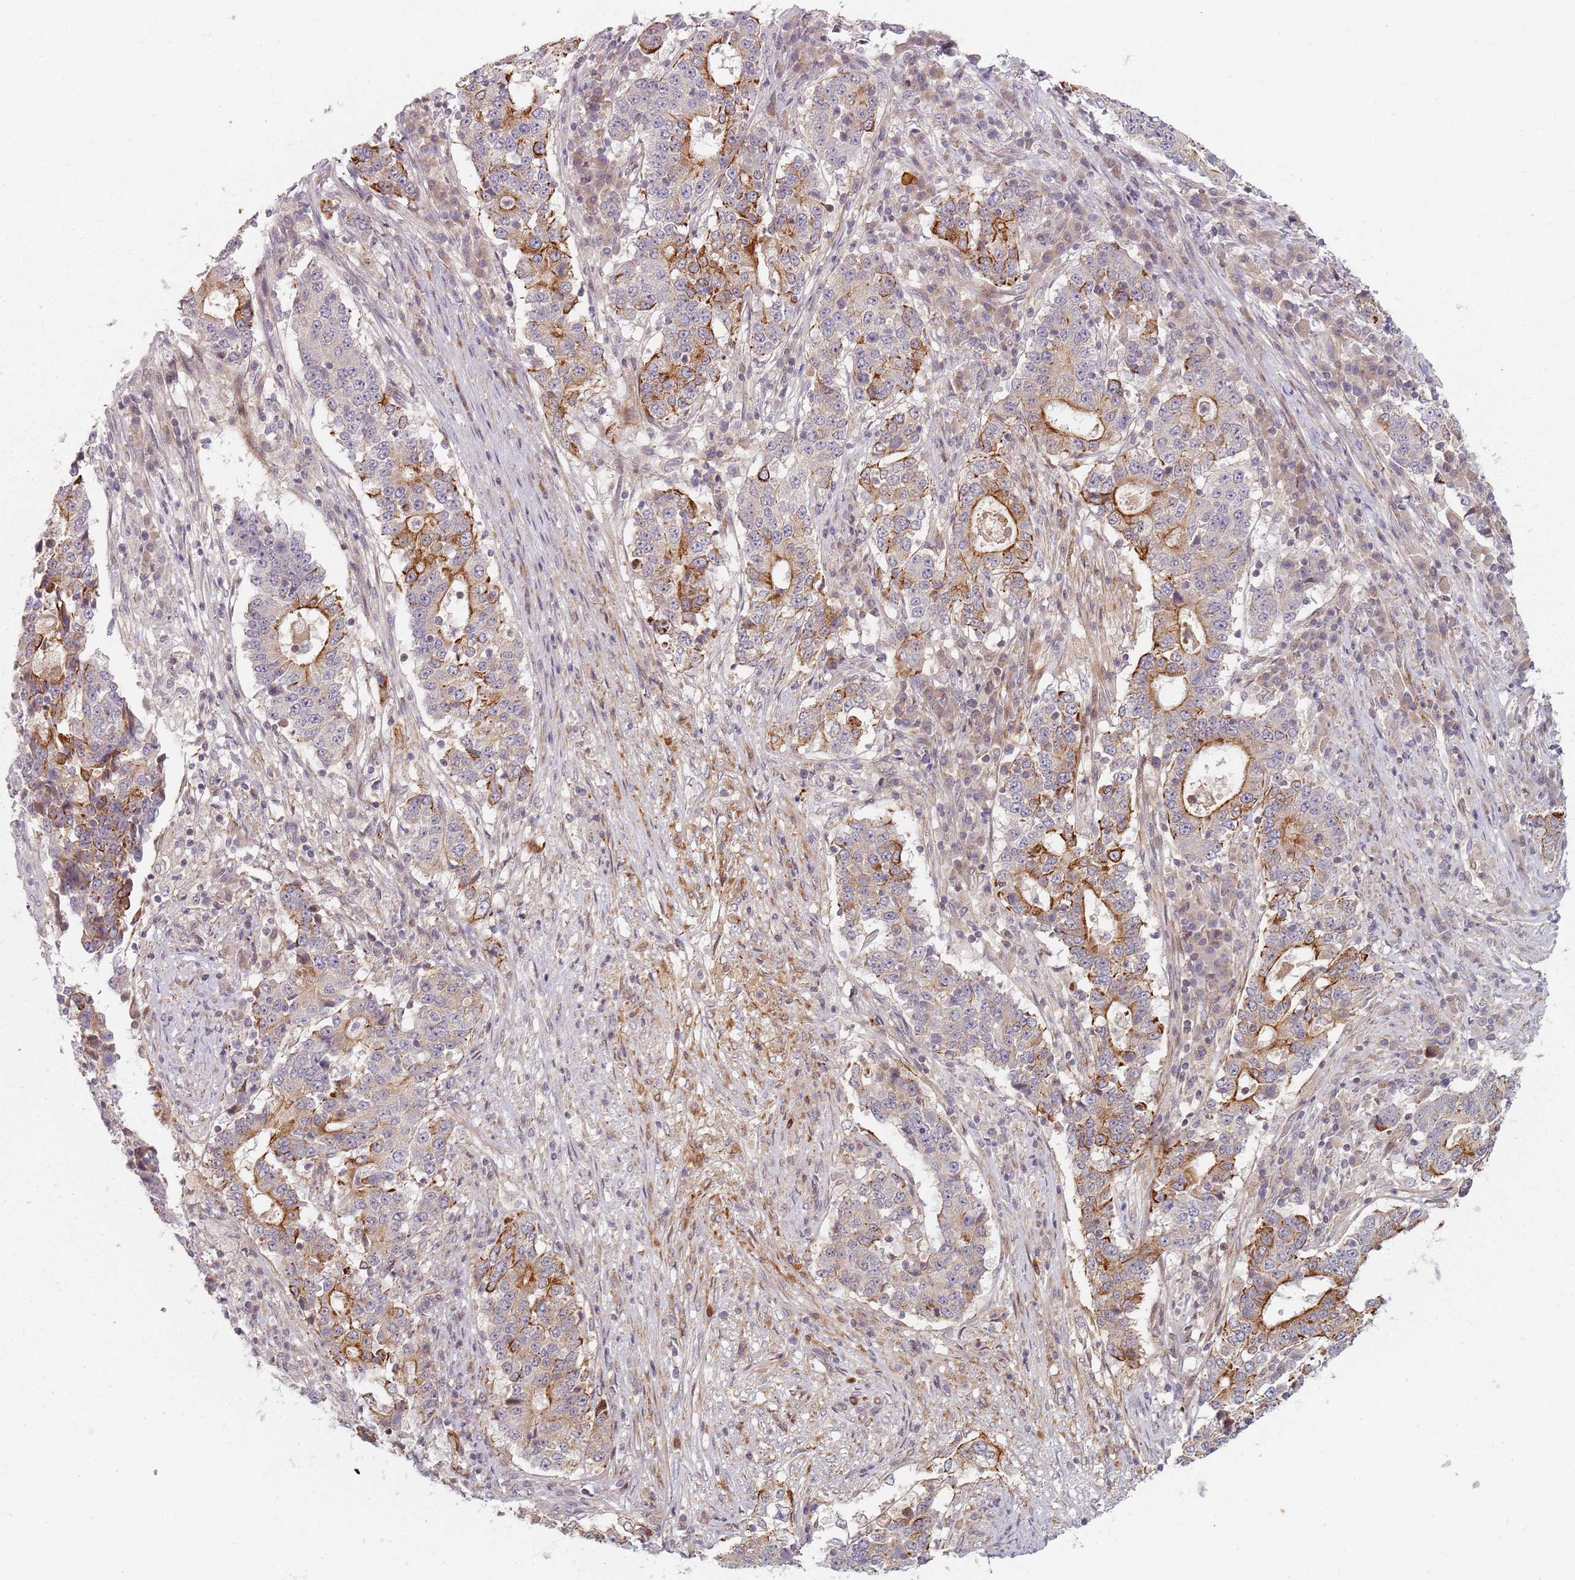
{"staining": {"intensity": "strong", "quantity": "25%-75%", "location": "cytoplasmic/membranous"}, "tissue": "stomach cancer", "cell_type": "Tumor cells", "image_type": "cancer", "snomed": [{"axis": "morphology", "description": "Adenocarcinoma, NOS"}, {"axis": "topography", "description": "Stomach"}], "caption": "DAB immunohistochemical staining of human stomach cancer shows strong cytoplasmic/membranous protein positivity in about 25%-75% of tumor cells.", "gene": "RPS6KA2", "patient": {"sex": "male", "age": 59}}